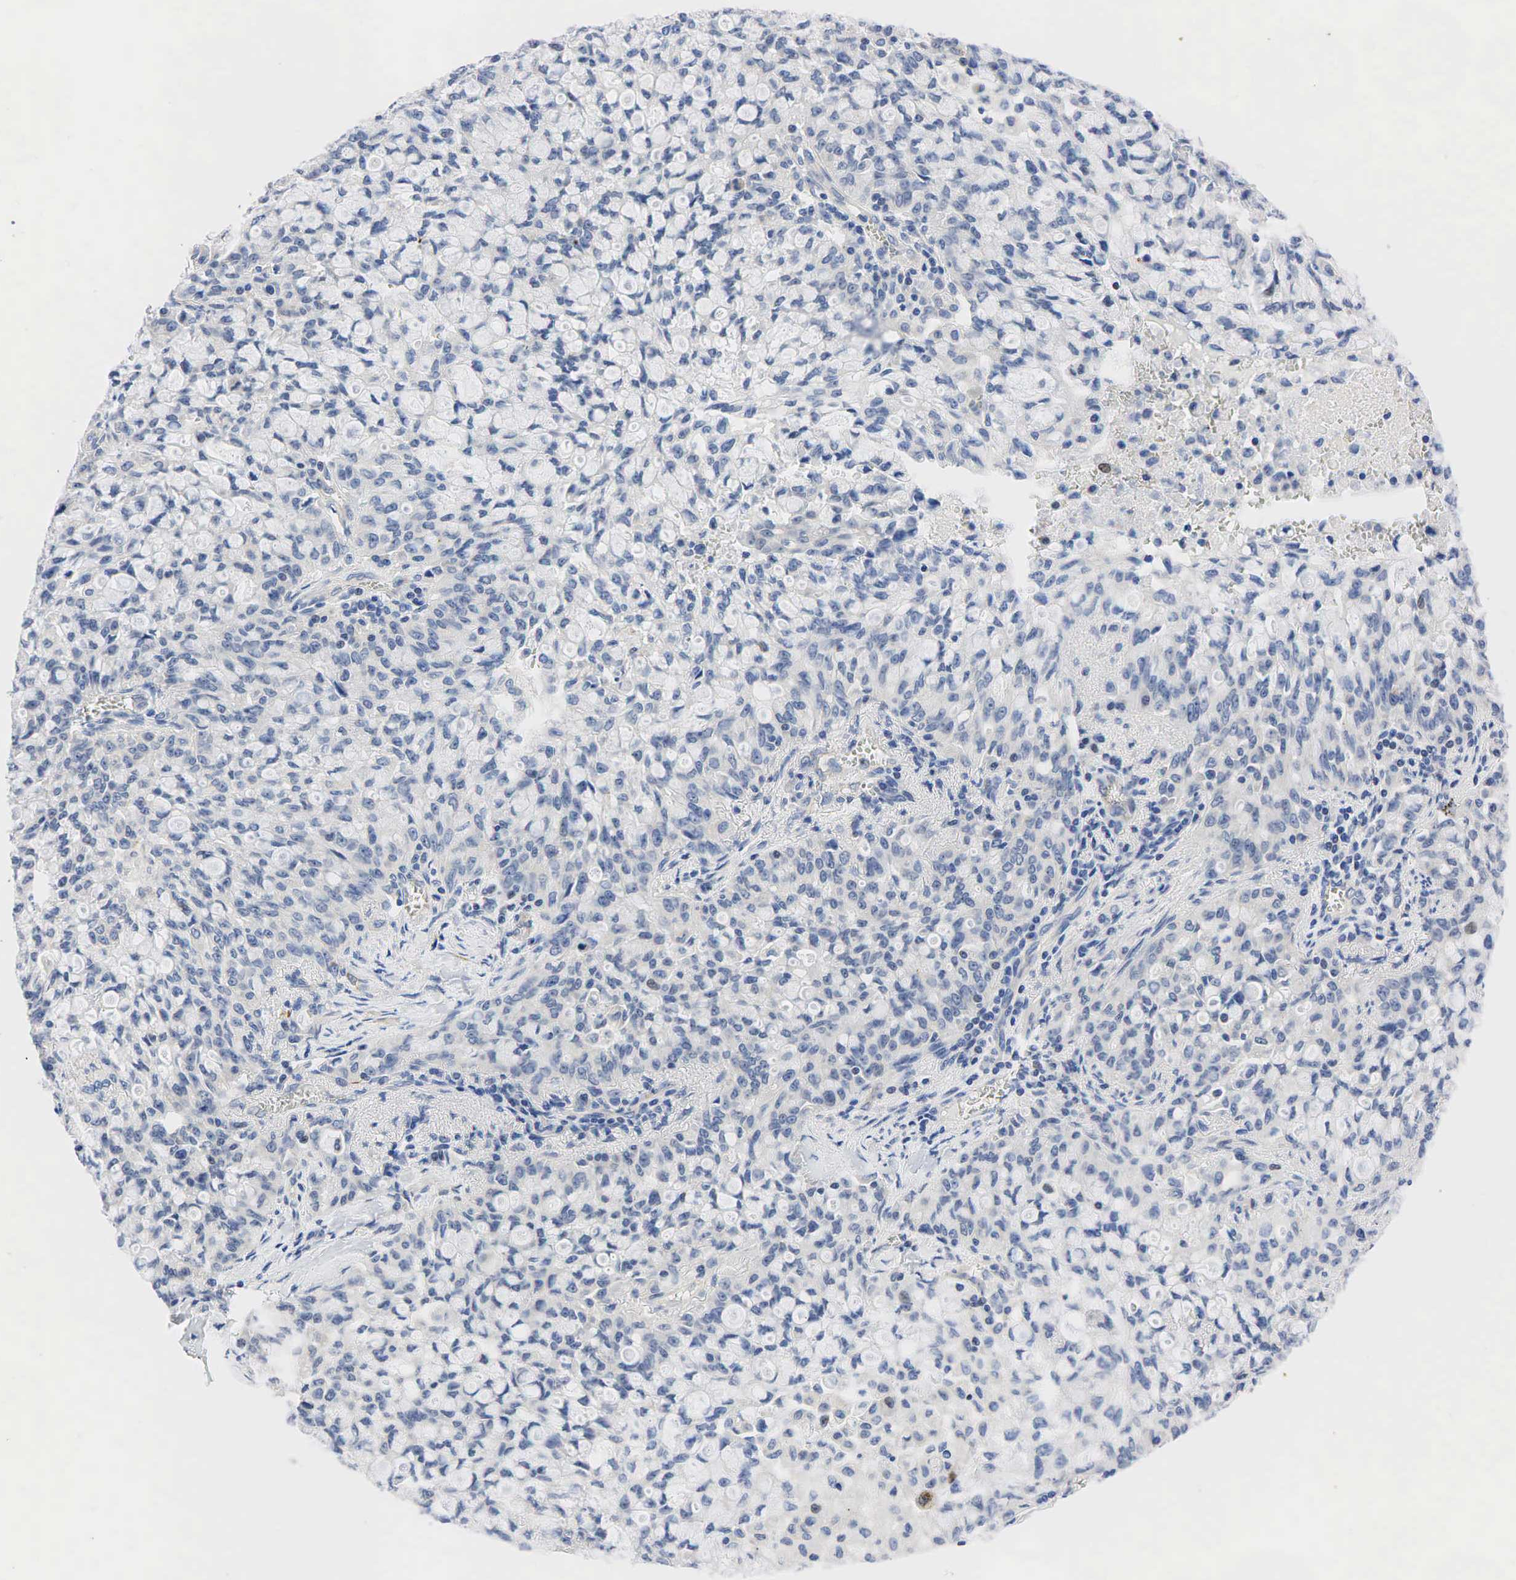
{"staining": {"intensity": "negative", "quantity": "none", "location": "none"}, "tissue": "lung cancer", "cell_type": "Tumor cells", "image_type": "cancer", "snomed": [{"axis": "morphology", "description": "Adenocarcinoma, NOS"}, {"axis": "topography", "description": "Lung"}], "caption": "This is an immunohistochemistry (IHC) image of human lung cancer. There is no staining in tumor cells.", "gene": "PGR", "patient": {"sex": "female", "age": 44}}